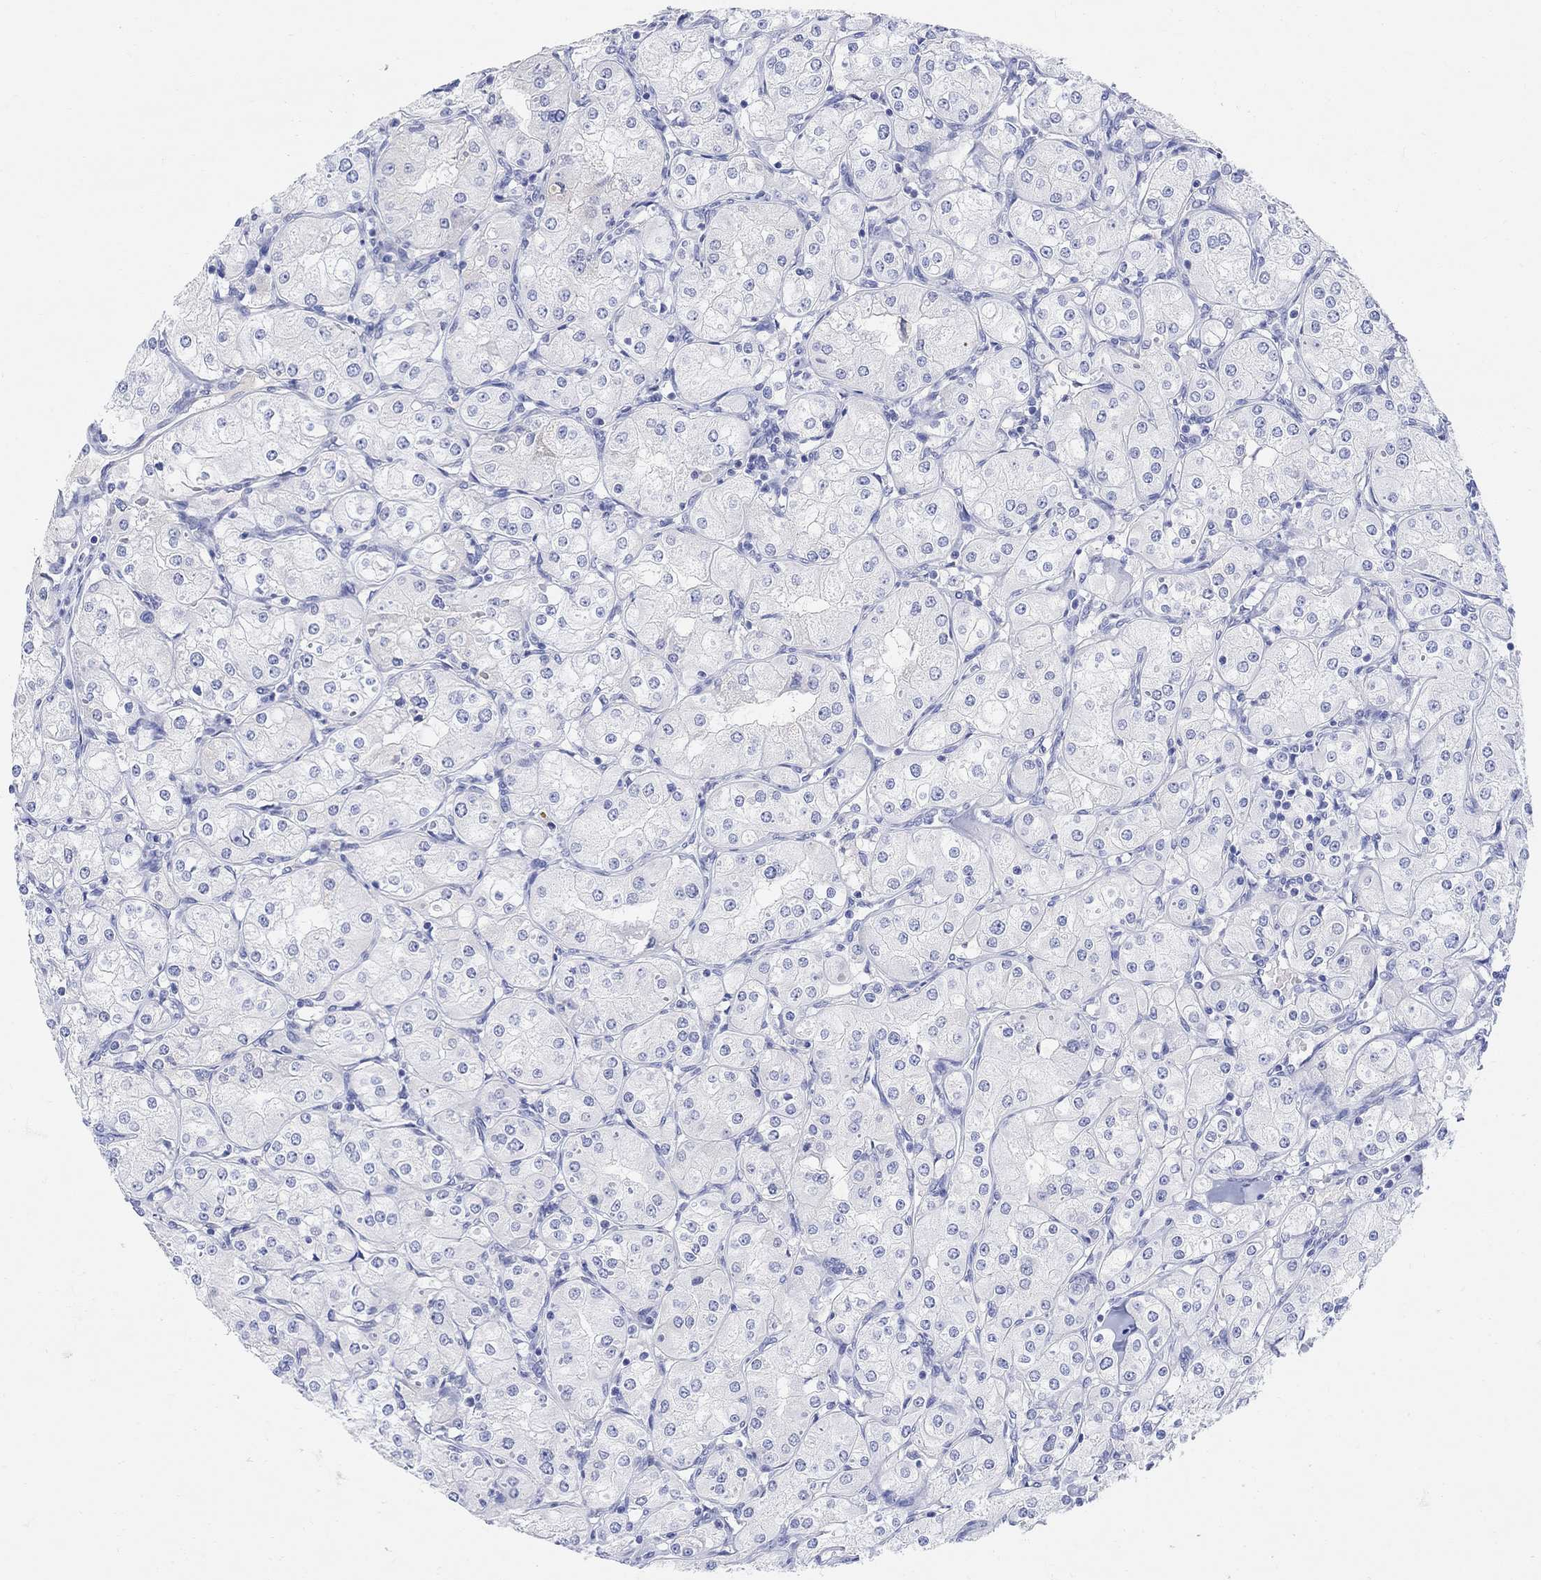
{"staining": {"intensity": "negative", "quantity": "none", "location": "none"}, "tissue": "renal cancer", "cell_type": "Tumor cells", "image_type": "cancer", "snomed": [{"axis": "morphology", "description": "Adenocarcinoma, NOS"}, {"axis": "topography", "description": "Kidney"}], "caption": "An image of human renal adenocarcinoma is negative for staining in tumor cells.", "gene": "TYR", "patient": {"sex": "male", "age": 77}}